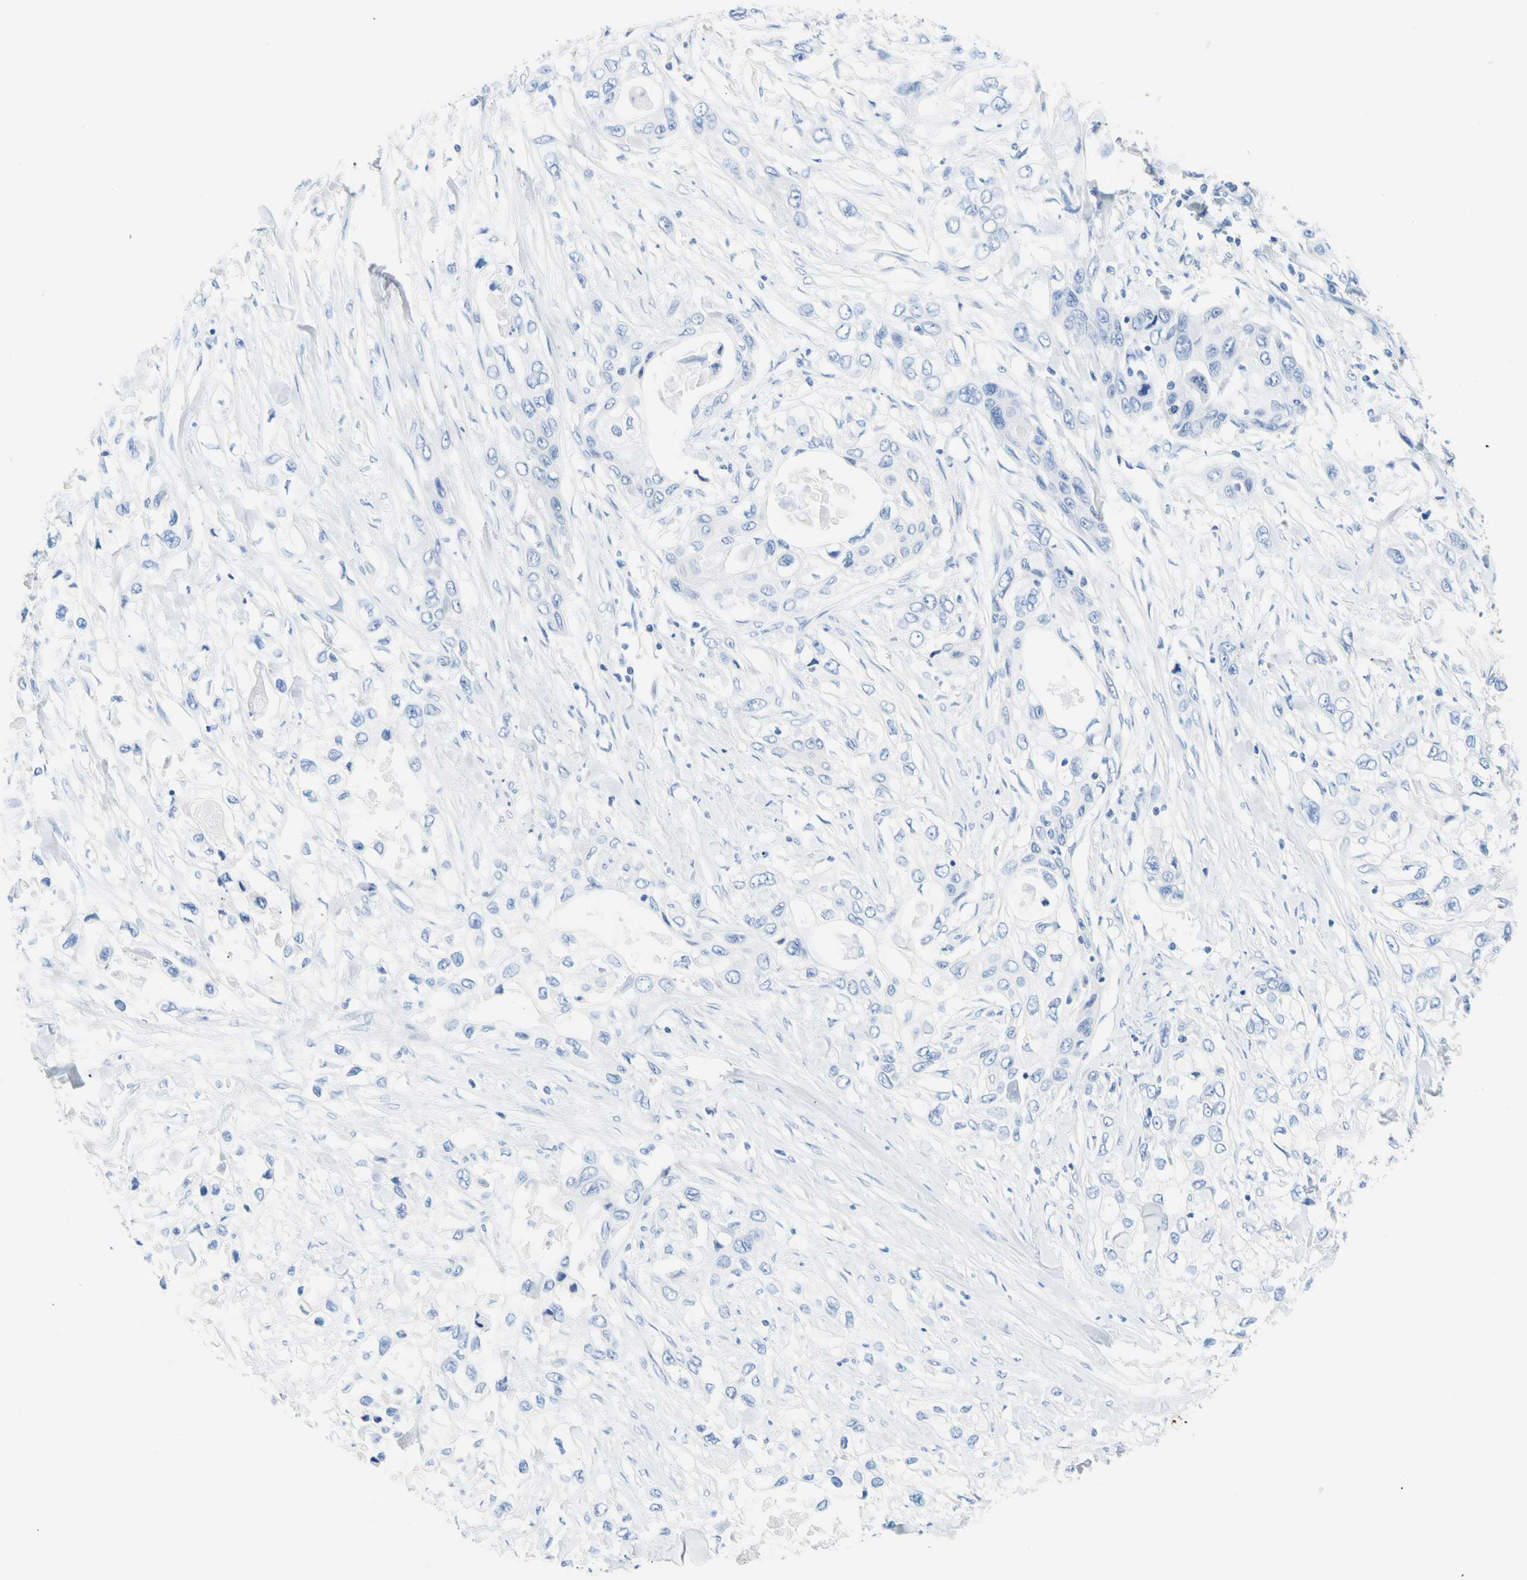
{"staining": {"intensity": "negative", "quantity": "none", "location": "none"}, "tissue": "pancreatic cancer", "cell_type": "Tumor cells", "image_type": "cancer", "snomed": [{"axis": "morphology", "description": "Adenocarcinoma, NOS"}, {"axis": "topography", "description": "Pancreas"}], "caption": "Tumor cells are negative for brown protein staining in pancreatic cancer (adenocarcinoma).", "gene": "CEL", "patient": {"sex": "female", "age": 70}}